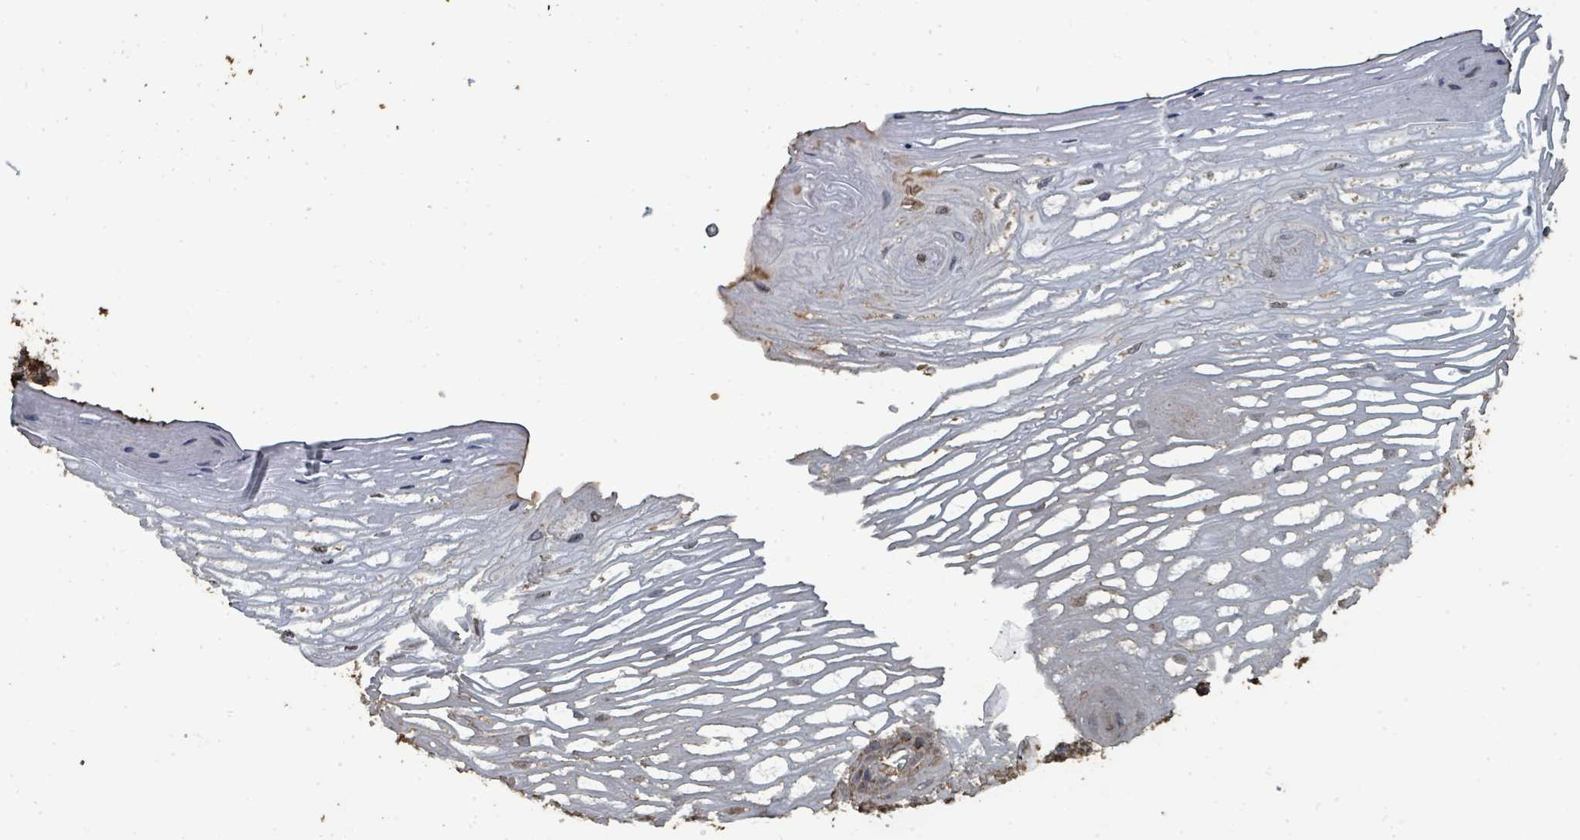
{"staining": {"intensity": "moderate", "quantity": "<25%", "location": "nuclear"}, "tissue": "esophagus", "cell_type": "Squamous epithelial cells", "image_type": "normal", "snomed": [{"axis": "morphology", "description": "Normal tissue, NOS"}, {"axis": "topography", "description": "Esophagus"}], "caption": "An image of human esophagus stained for a protein shows moderate nuclear brown staining in squamous epithelial cells. (brown staining indicates protein expression, while blue staining denotes nuclei).", "gene": "C6orf52", "patient": {"sex": "male", "age": 69}}